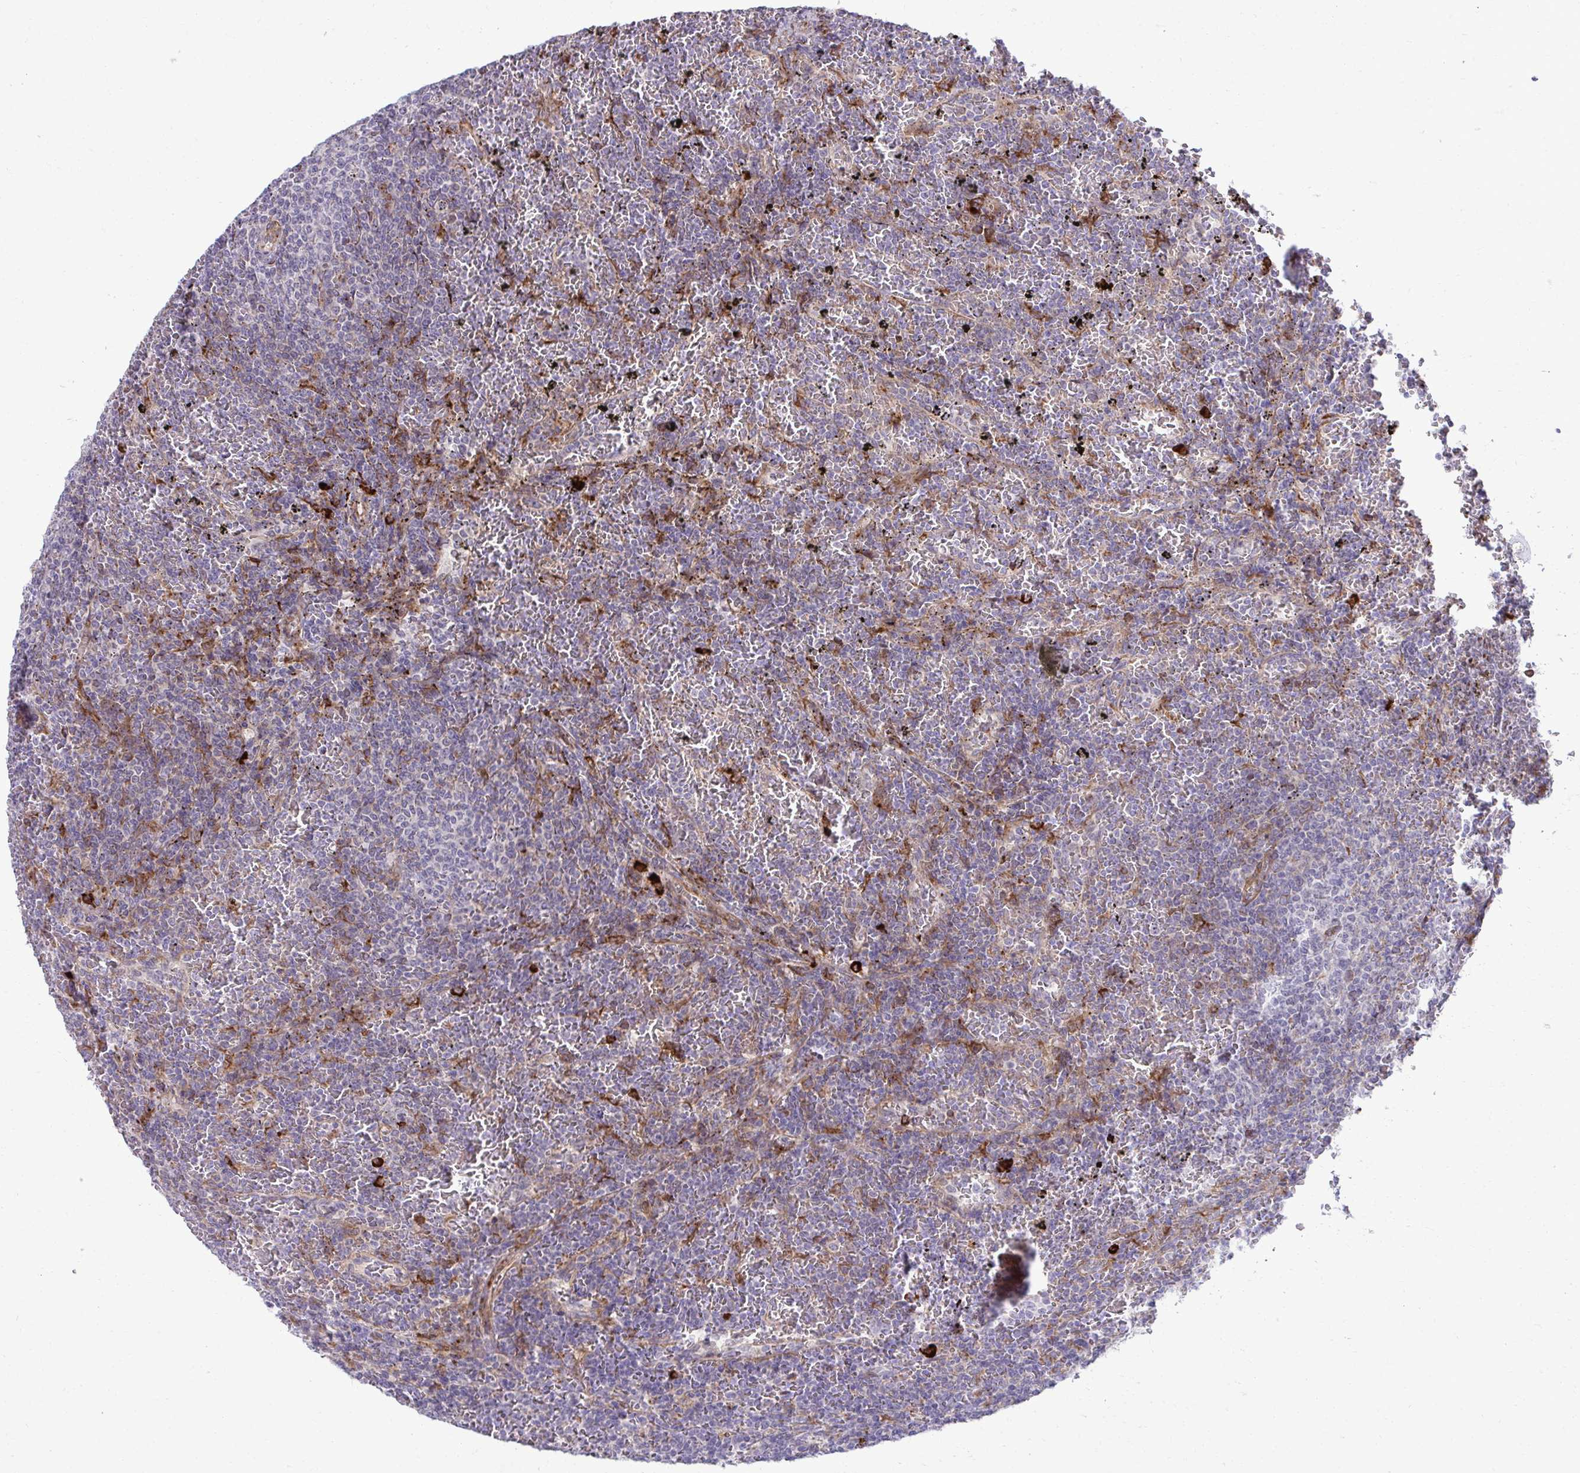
{"staining": {"intensity": "negative", "quantity": "none", "location": "none"}, "tissue": "lymphoma", "cell_type": "Tumor cells", "image_type": "cancer", "snomed": [{"axis": "morphology", "description": "Malignant lymphoma, non-Hodgkin's type, Low grade"}, {"axis": "topography", "description": "Spleen"}], "caption": "Human low-grade malignant lymphoma, non-Hodgkin's type stained for a protein using IHC displays no staining in tumor cells.", "gene": "LIMS1", "patient": {"sex": "female", "age": 77}}